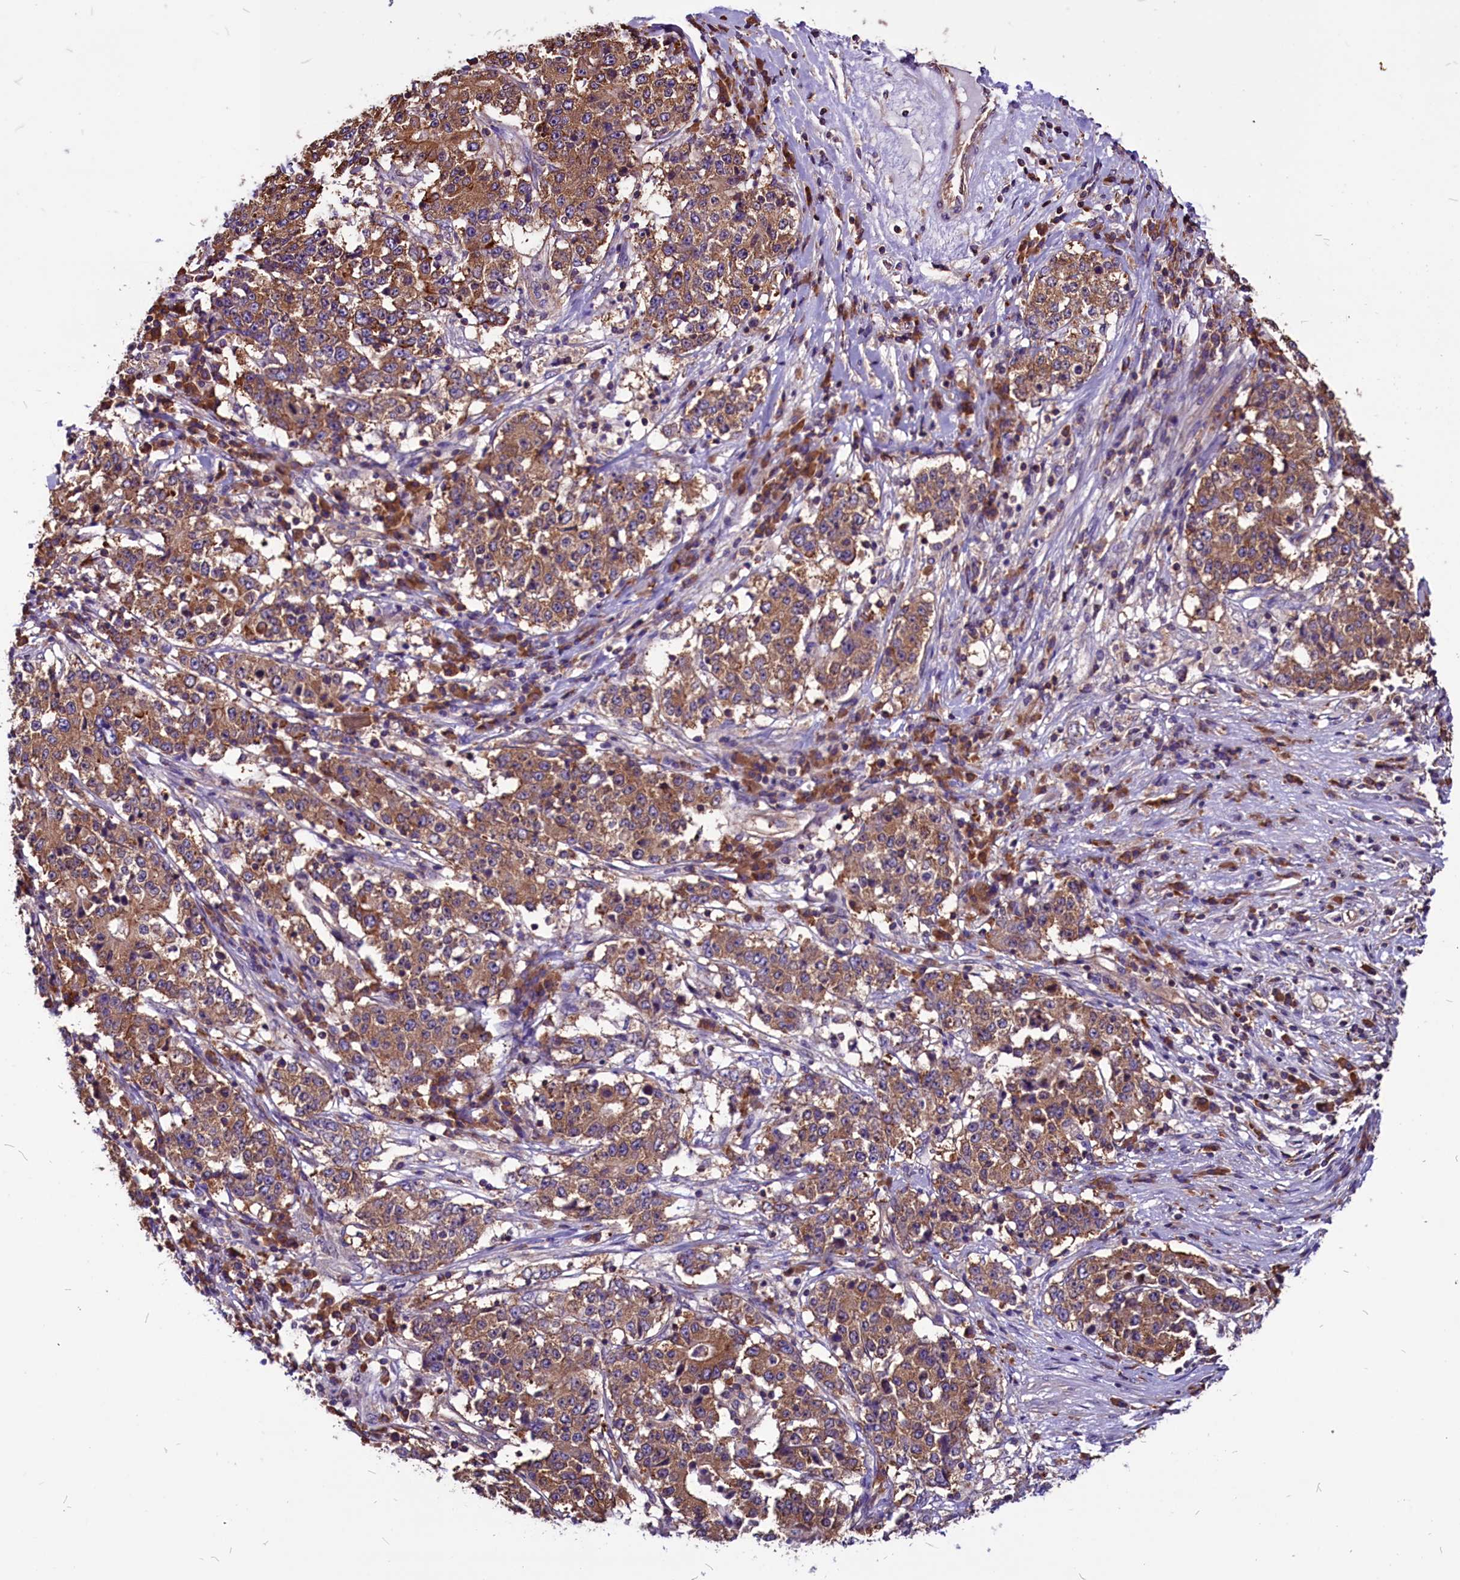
{"staining": {"intensity": "moderate", "quantity": ">75%", "location": "cytoplasmic/membranous"}, "tissue": "stomach cancer", "cell_type": "Tumor cells", "image_type": "cancer", "snomed": [{"axis": "morphology", "description": "Adenocarcinoma, NOS"}, {"axis": "topography", "description": "Stomach"}], "caption": "Protein positivity by immunohistochemistry (IHC) reveals moderate cytoplasmic/membranous expression in approximately >75% of tumor cells in adenocarcinoma (stomach).", "gene": "EIF3G", "patient": {"sex": "male", "age": 59}}